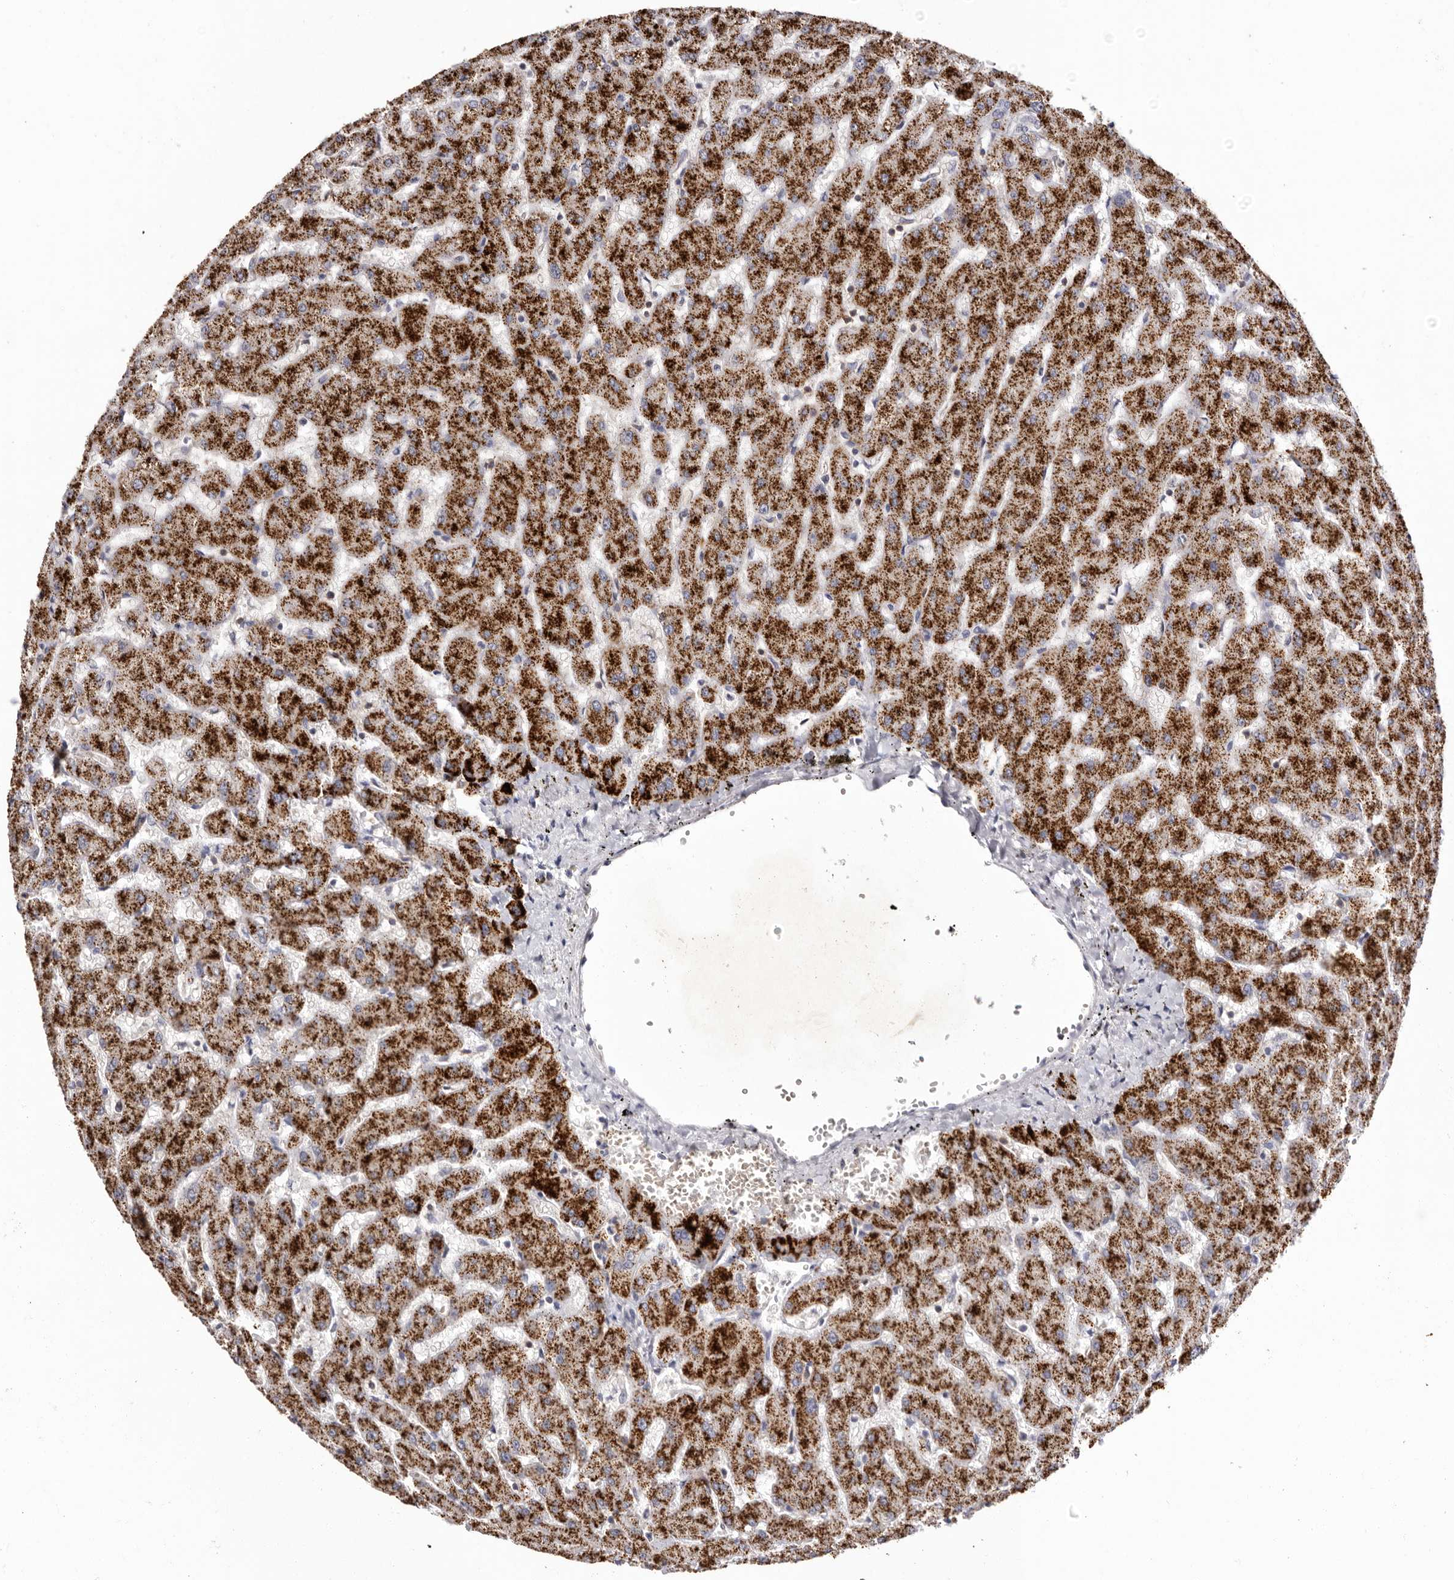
{"staining": {"intensity": "negative", "quantity": "none", "location": "none"}, "tissue": "liver", "cell_type": "Cholangiocytes", "image_type": "normal", "snomed": [{"axis": "morphology", "description": "Normal tissue, NOS"}, {"axis": "topography", "description": "Liver"}], "caption": "This photomicrograph is of benign liver stained with immunohistochemistry (IHC) to label a protein in brown with the nuclei are counter-stained blue. There is no staining in cholangiocytes.", "gene": "S1PR5", "patient": {"sex": "female", "age": 63}}